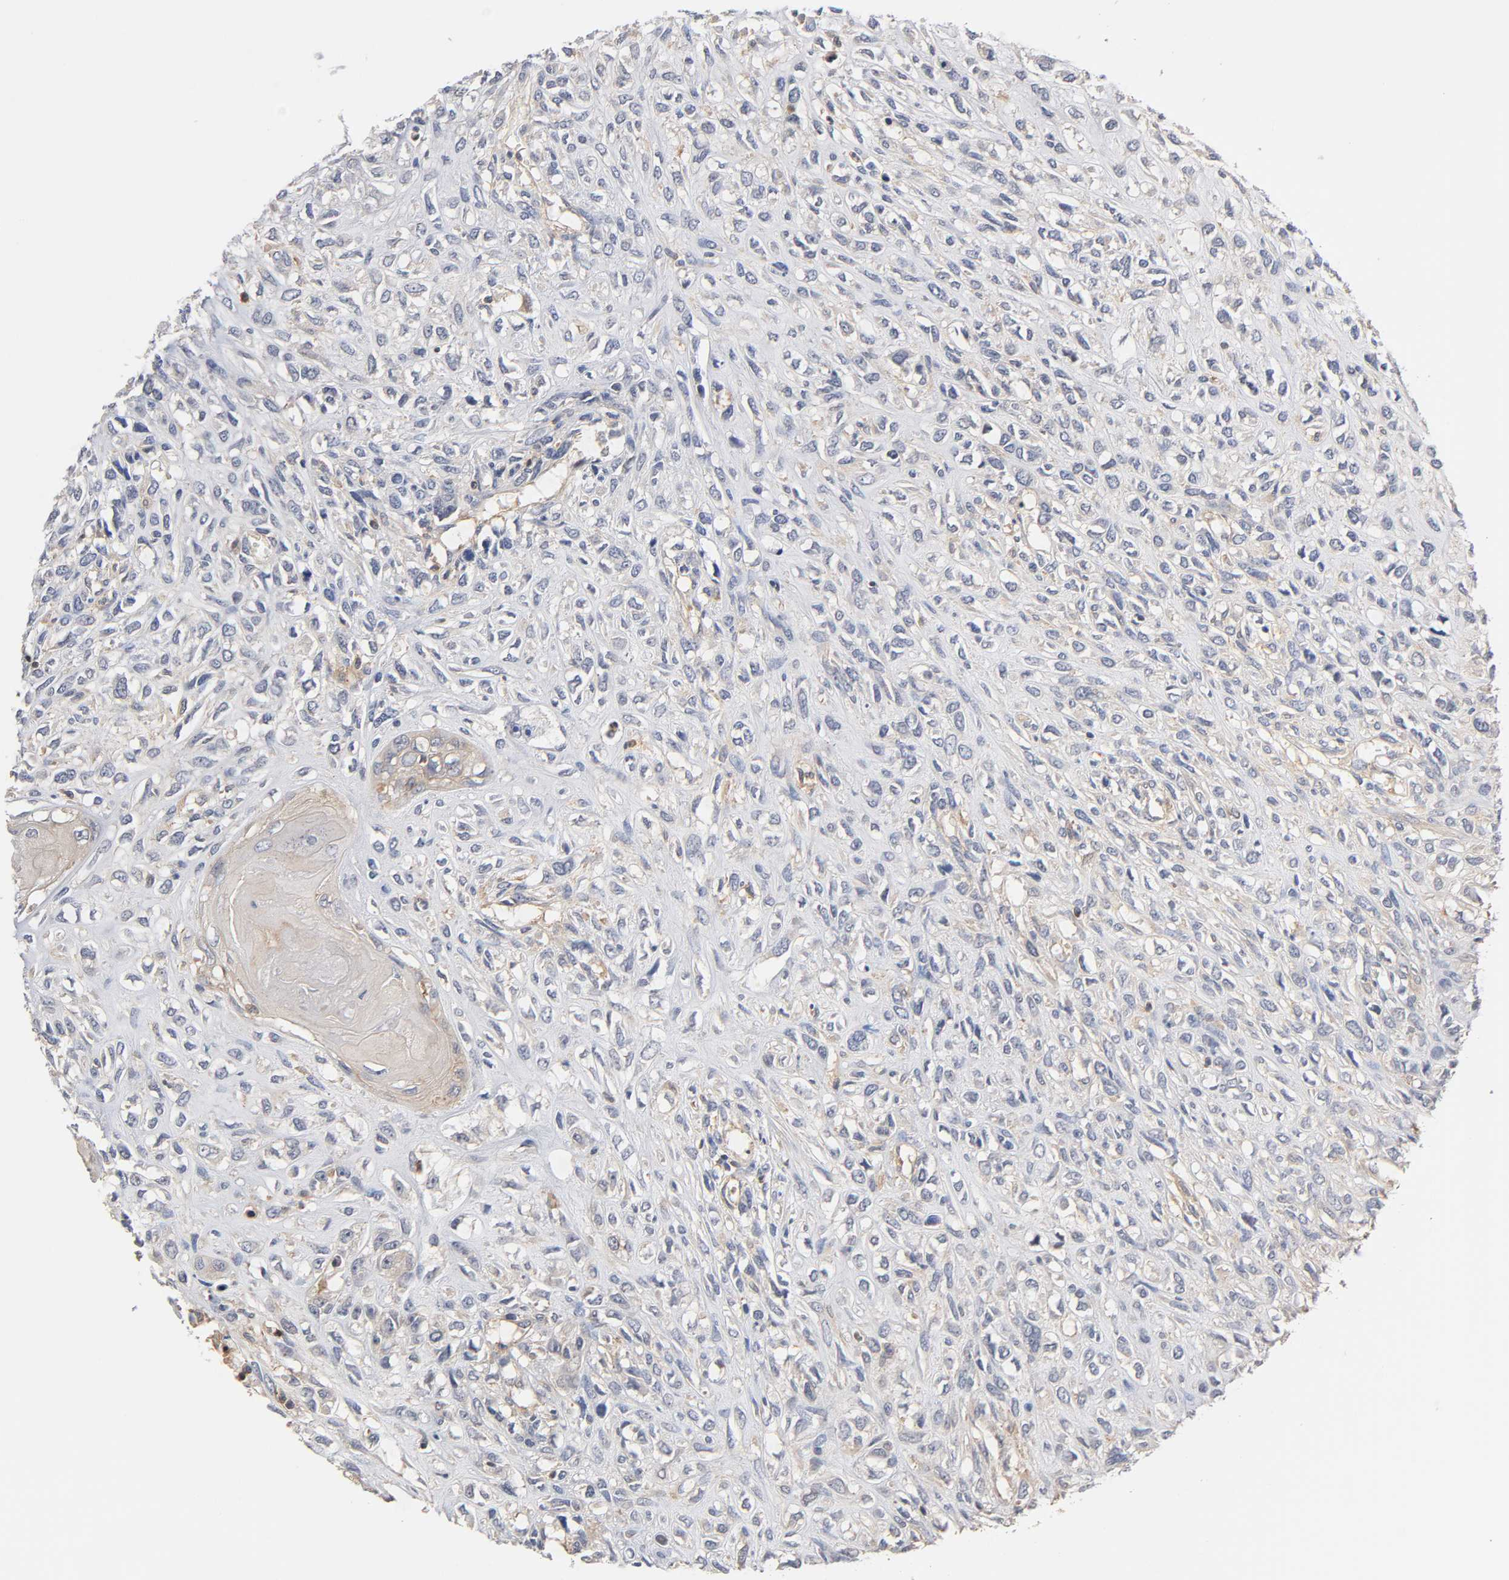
{"staining": {"intensity": "moderate", "quantity": "25%-75%", "location": "cytoplasmic/membranous"}, "tissue": "head and neck cancer", "cell_type": "Tumor cells", "image_type": "cancer", "snomed": [{"axis": "morphology", "description": "Necrosis, NOS"}, {"axis": "morphology", "description": "Neoplasm, malignant, NOS"}, {"axis": "topography", "description": "Salivary gland"}, {"axis": "topography", "description": "Head-Neck"}], "caption": "A brown stain highlights moderate cytoplasmic/membranous positivity of a protein in human head and neck neoplasm (malignant) tumor cells.", "gene": "ACTR2", "patient": {"sex": "male", "age": 43}}